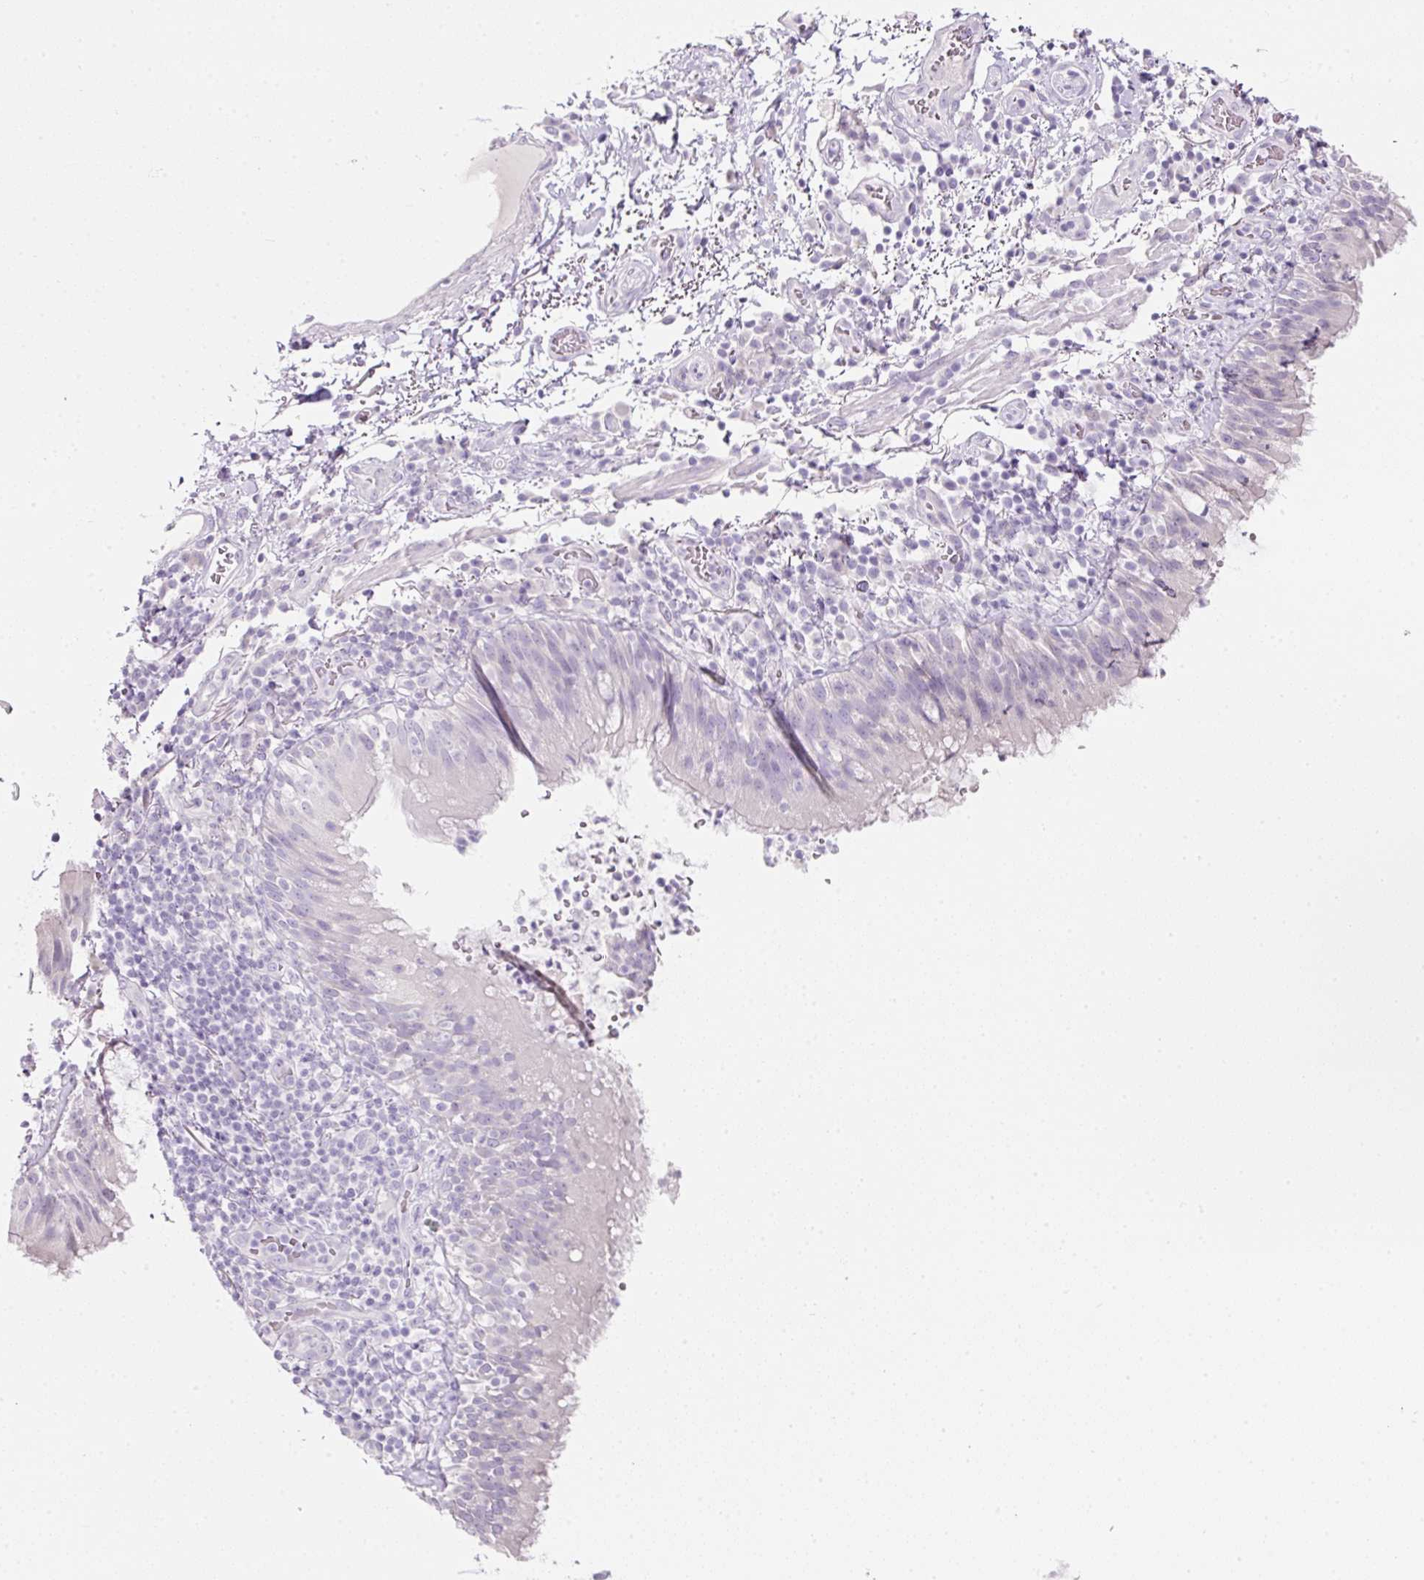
{"staining": {"intensity": "negative", "quantity": "none", "location": "none"}, "tissue": "bronchus", "cell_type": "Respiratory epithelial cells", "image_type": "normal", "snomed": [{"axis": "morphology", "description": "Normal tissue, NOS"}, {"axis": "topography", "description": "Cartilage tissue"}, {"axis": "topography", "description": "Bronchus"}], "caption": "There is no significant positivity in respiratory epithelial cells of bronchus. (DAB immunohistochemistry with hematoxylin counter stain).", "gene": "SLC2A2", "patient": {"sex": "male", "age": 56}}